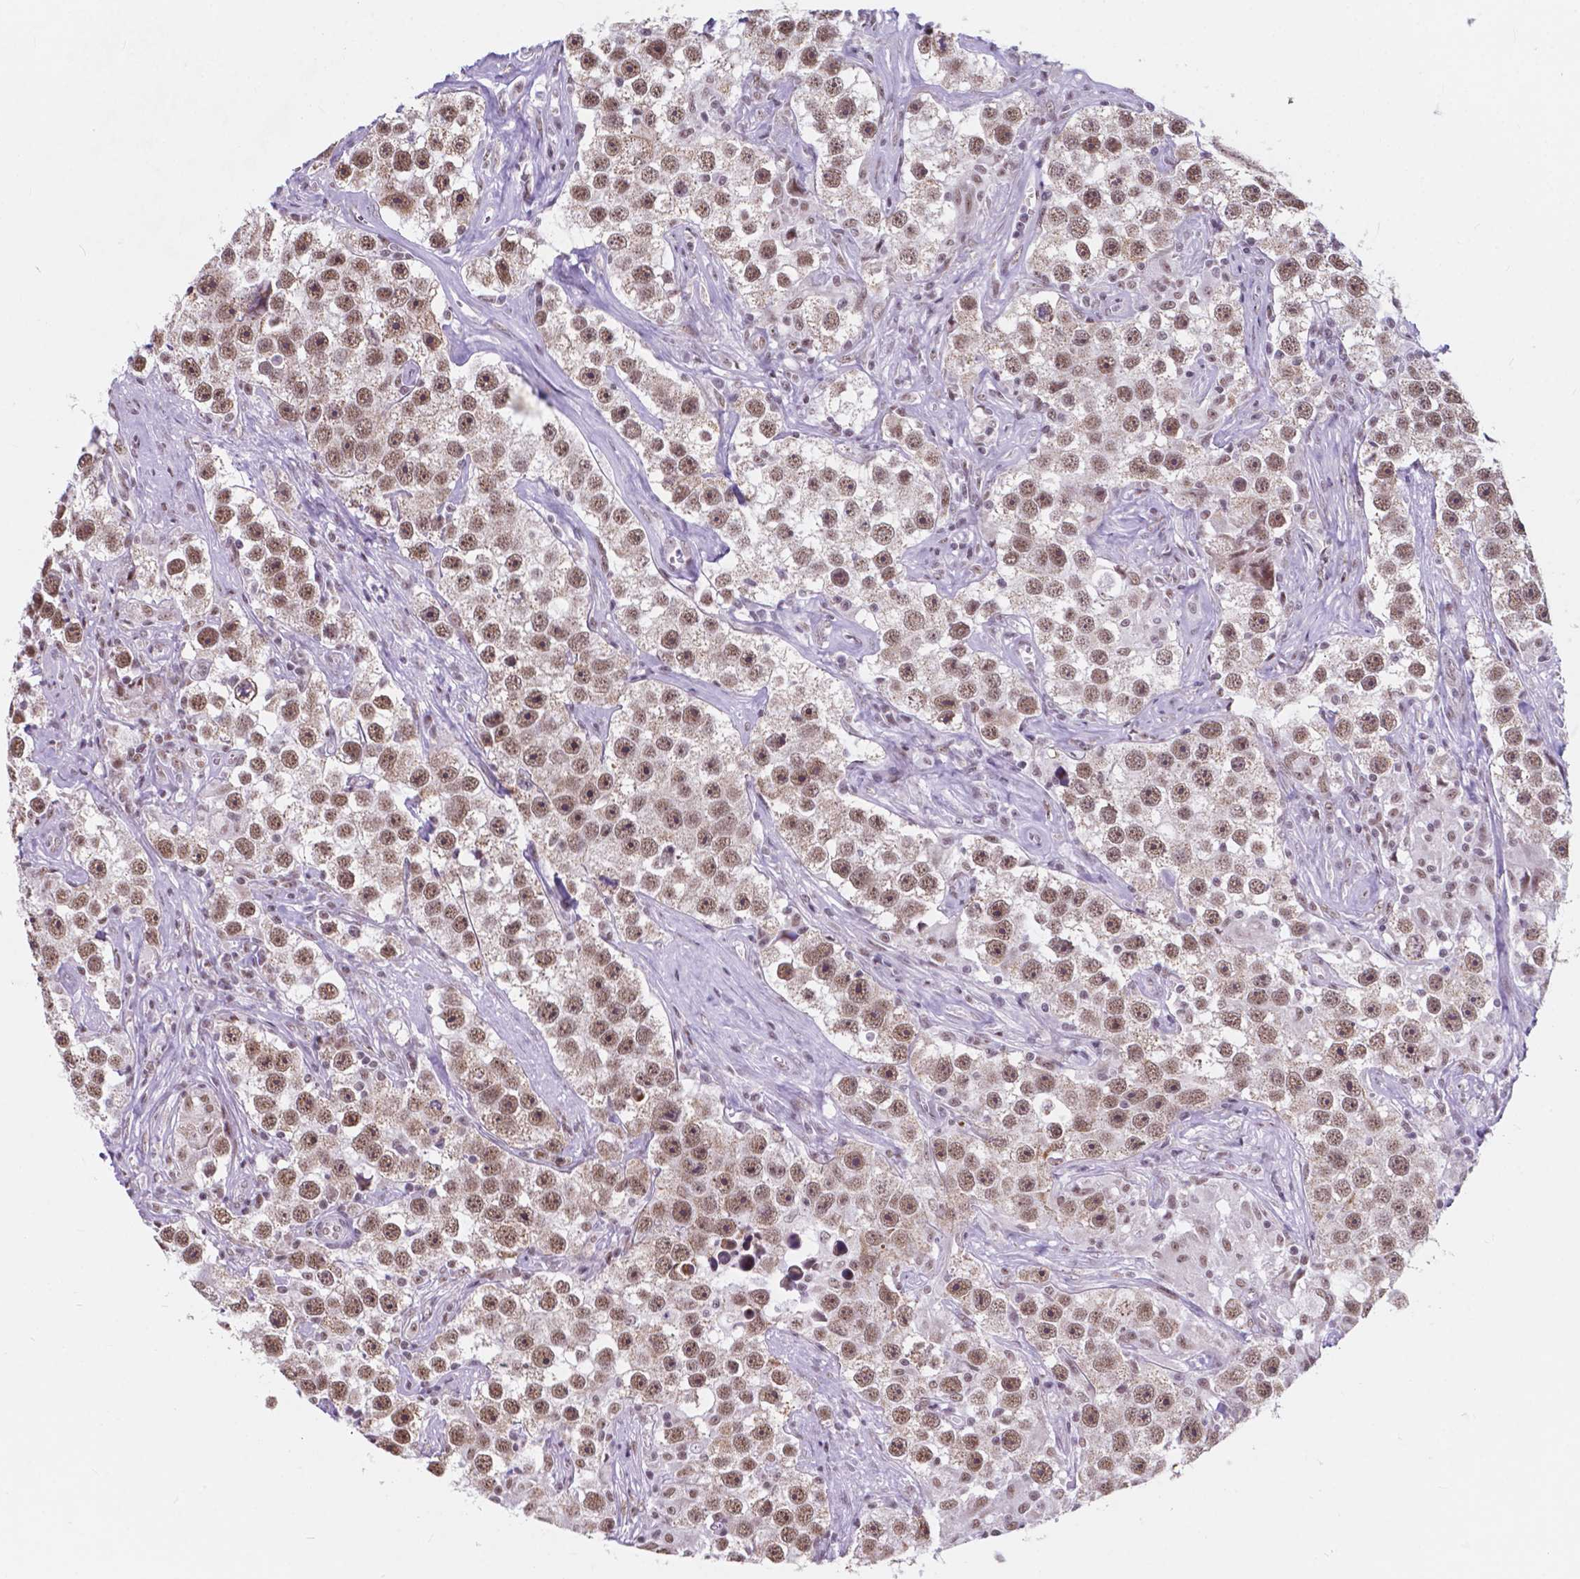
{"staining": {"intensity": "moderate", "quantity": ">75%", "location": "nuclear"}, "tissue": "testis cancer", "cell_type": "Tumor cells", "image_type": "cancer", "snomed": [{"axis": "morphology", "description": "Seminoma, NOS"}, {"axis": "topography", "description": "Testis"}], "caption": "DAB immunohistochemical staining of human testis cancer (seminoma) reveals moderate nuclear protein expression in about >75% of tumor cells.", "gene": "BCAS2", "patient": {"sex": "male", "age": 49}}